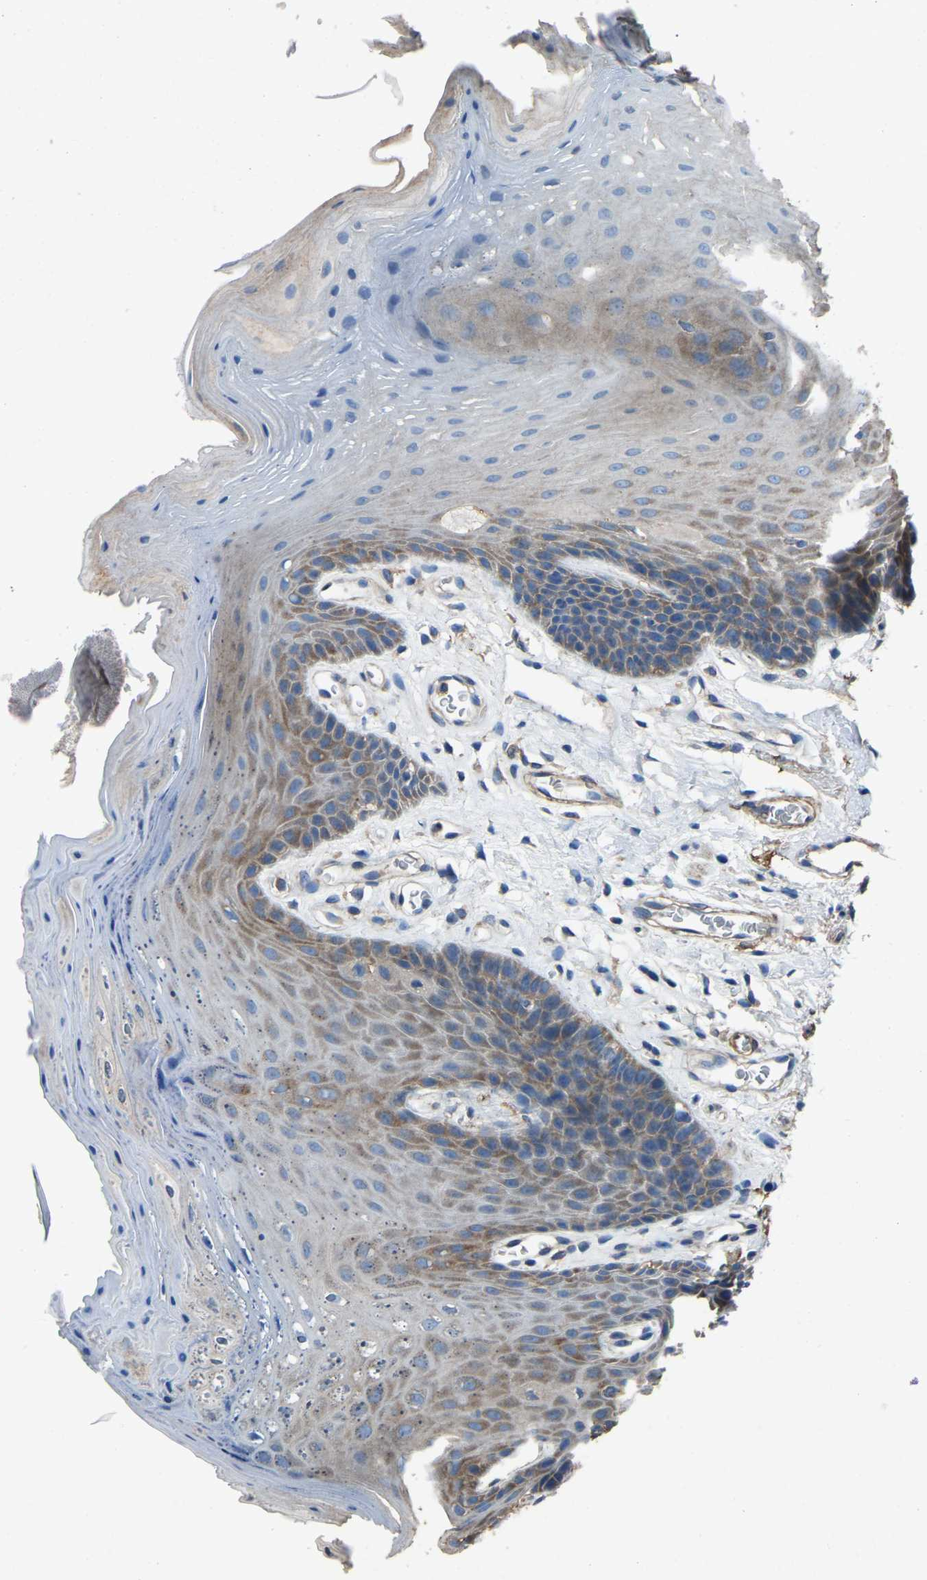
{"staining": {"intensity": "moderate", "quantity": "25%-75%", "location": "cytoplasmic/membranous"}, "tissue": "oral mucosa", "cell_type": "Squamous epithelial cells", "image_type": "normal", "snomed": [{"axis": "morphology", "description": "Normal tissue, NOS"}, {"axis": "morphology", "description": "Squamous cell carcinoma, NOS"}, {"axis": "topography", "description": "Oral tissue"}, {"axis": "topography", "description": "Head-Neck"}], "caption": "Moderate cytoplasmic/membranous positivity is present in about 25%-75% of squamous epithelial cells in unremarkable oral mucosa.", "gene": "AIMP1", "patient": {"sex": "male", "age": 71}}